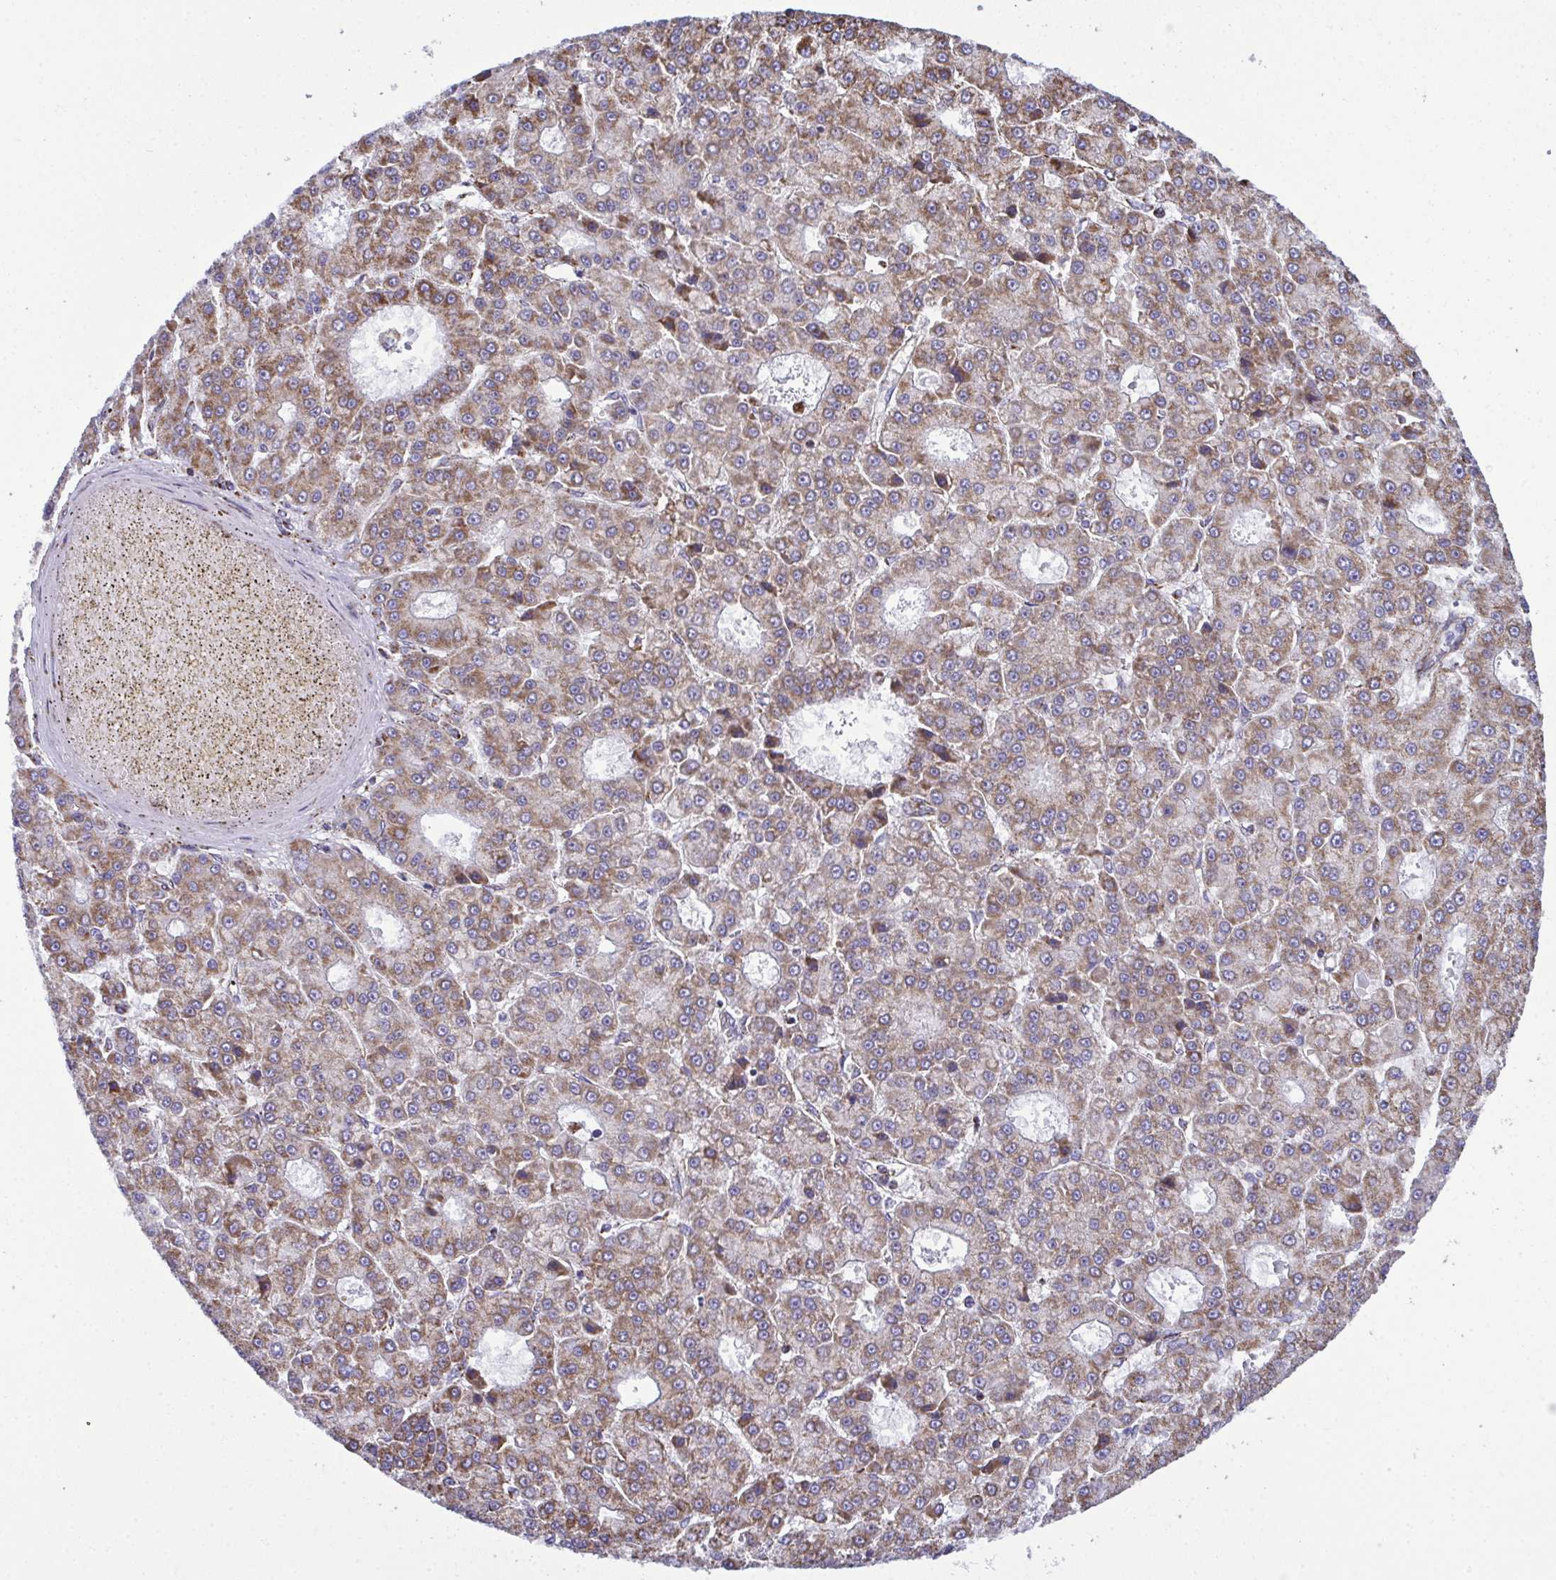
{"staining": {"intensity": "moderate", "quantity": ">75%", "location": "cytoplasmic/membranous"}, "tissue": "liver cancer", "cell_type": "Tumor cells", "image_type": "cancer", "snomed": [{"axis": "morphology", "description": "Carcinoma, Hepatocellular, NOS"}, {"axis": "topography", "description": "Liver"}], "caption": "Brown immunohistochemical staining in liver cancer (hepatocellular carcinoma) demonstrates moderate cytoplasmic/membranous positivity in approximately >75% of tumor cells.", "gene": "CSDE1", "patient": {"sex": "male", "age": 70}}